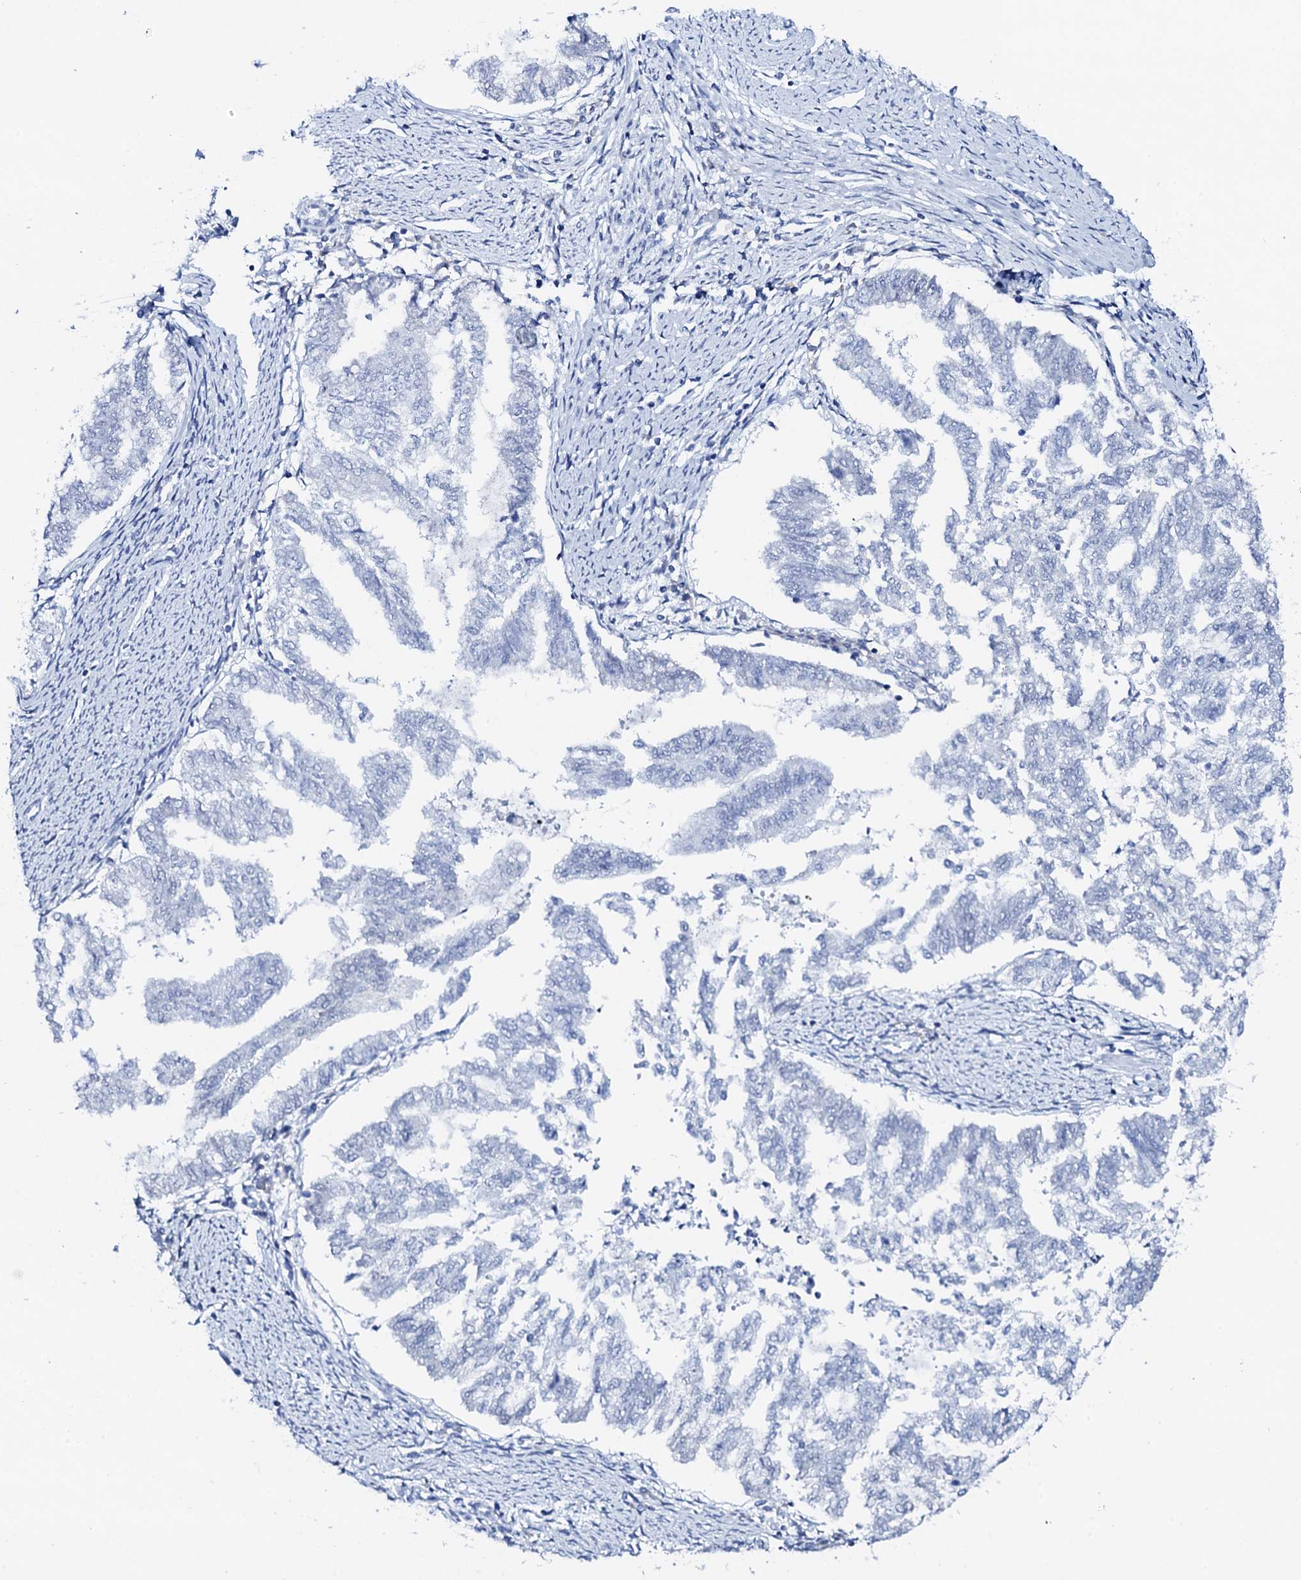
{"staining": {"intensity": "negative", "quantity": "none", "location": "none"}, "tissue": "endometrial cancer", "cell_type": "Tumor cells", "image_type": "cancer", "snomed": [{"axis": "morphology", "description": "Adenocarcinoma, NOS"}, {"axis": "topography", "description": "Endometrium"}], "caption": "DAB immunohistochemical staining of human adenocarcinoma (endometrial) demonstrates no significant staining in tumor cells.", "gene": "FBXL16", "patient": {"sex": "female", "age": 79}}